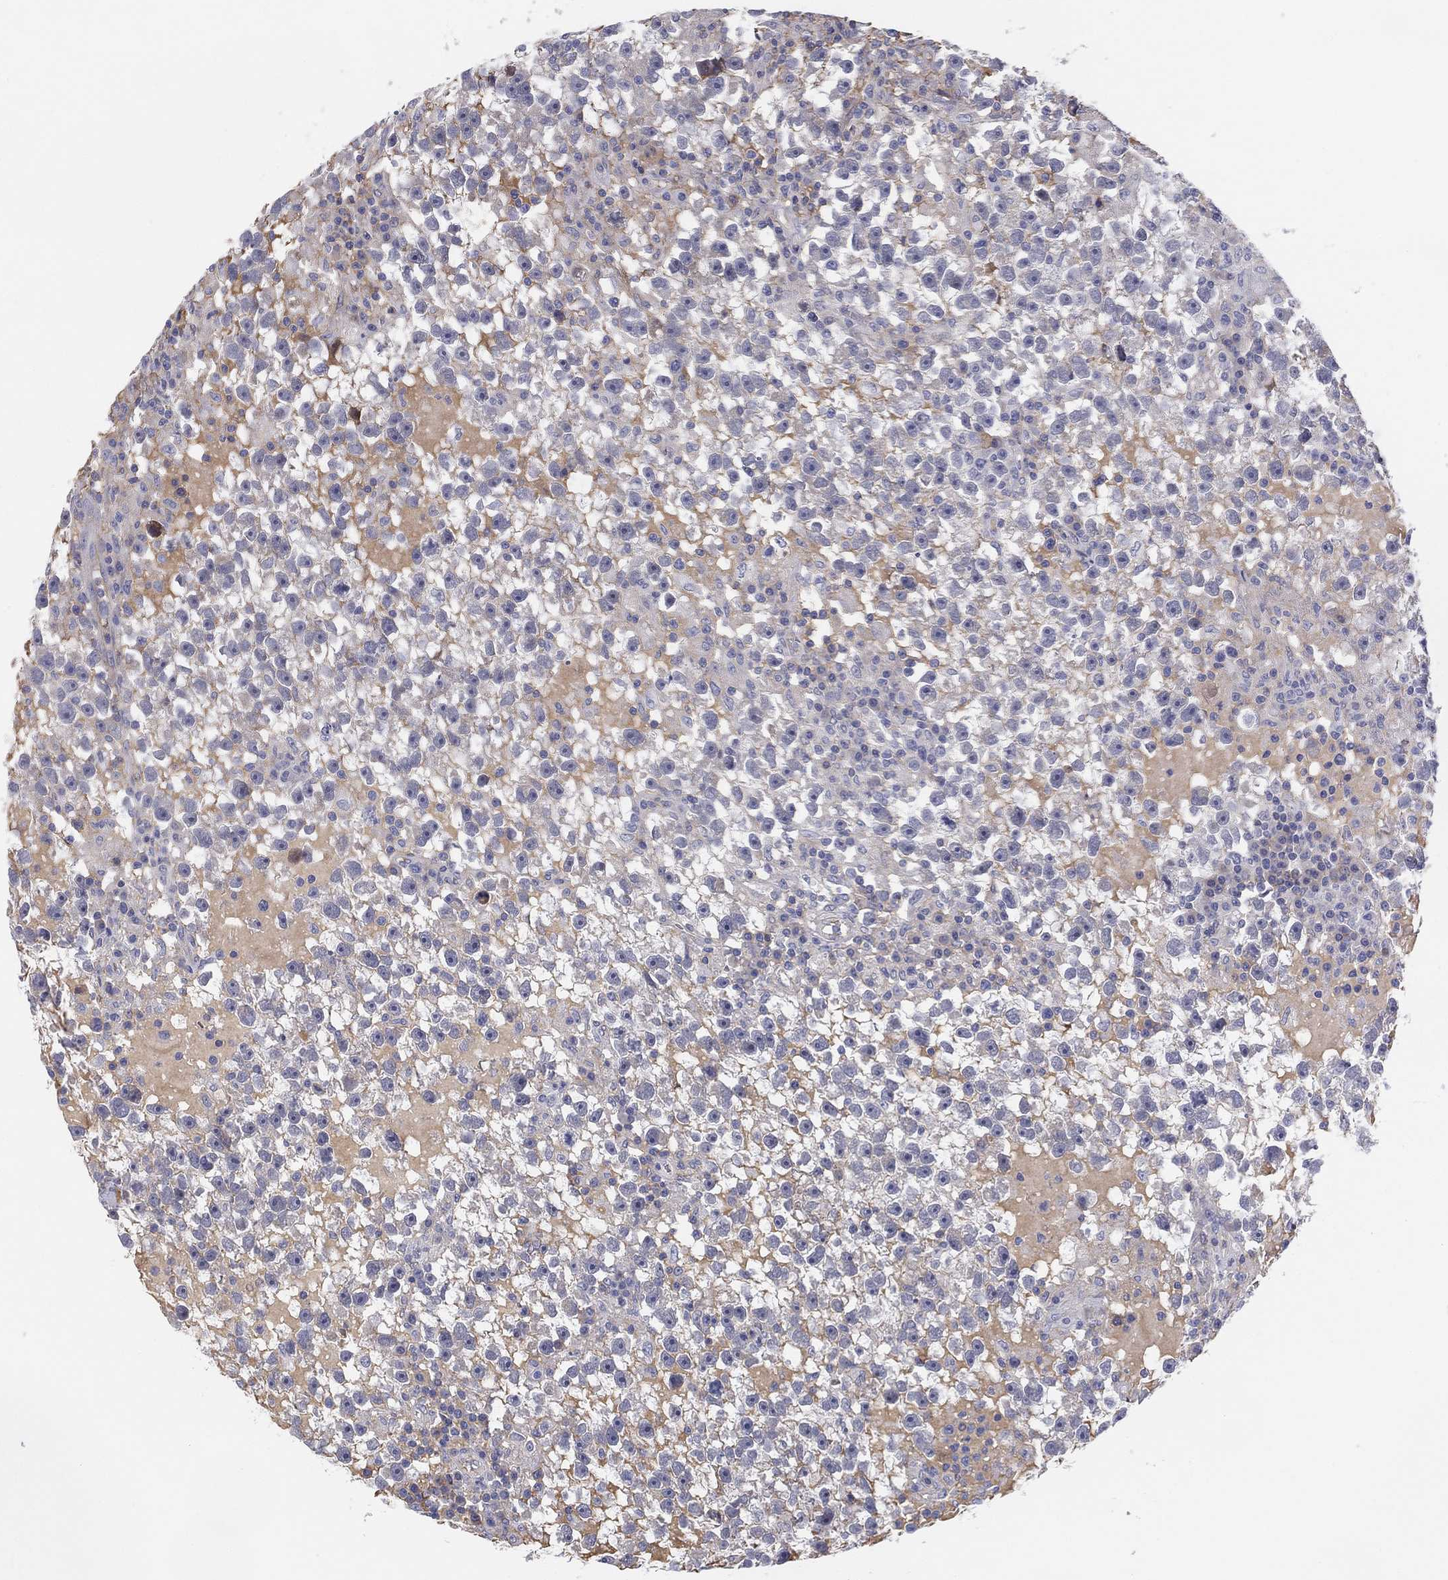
{"staining": {"intensity": "negative", "quantity": "none", "location": "none"}, "tissue": "testis cancer", "cell_type": "Tumor cells", "image_type": "cancer", "snomed": [{"axis": "morphology", "description": "Seminoma, NOS"}, {"axis": "topography", "description": "Testis"}], "caption": "A histopathology image of human testis cancer (seminoma) is negative for staining in tumor cells.", "gene": "MLF1", "patient": {"sex": "male", "age": 47}}